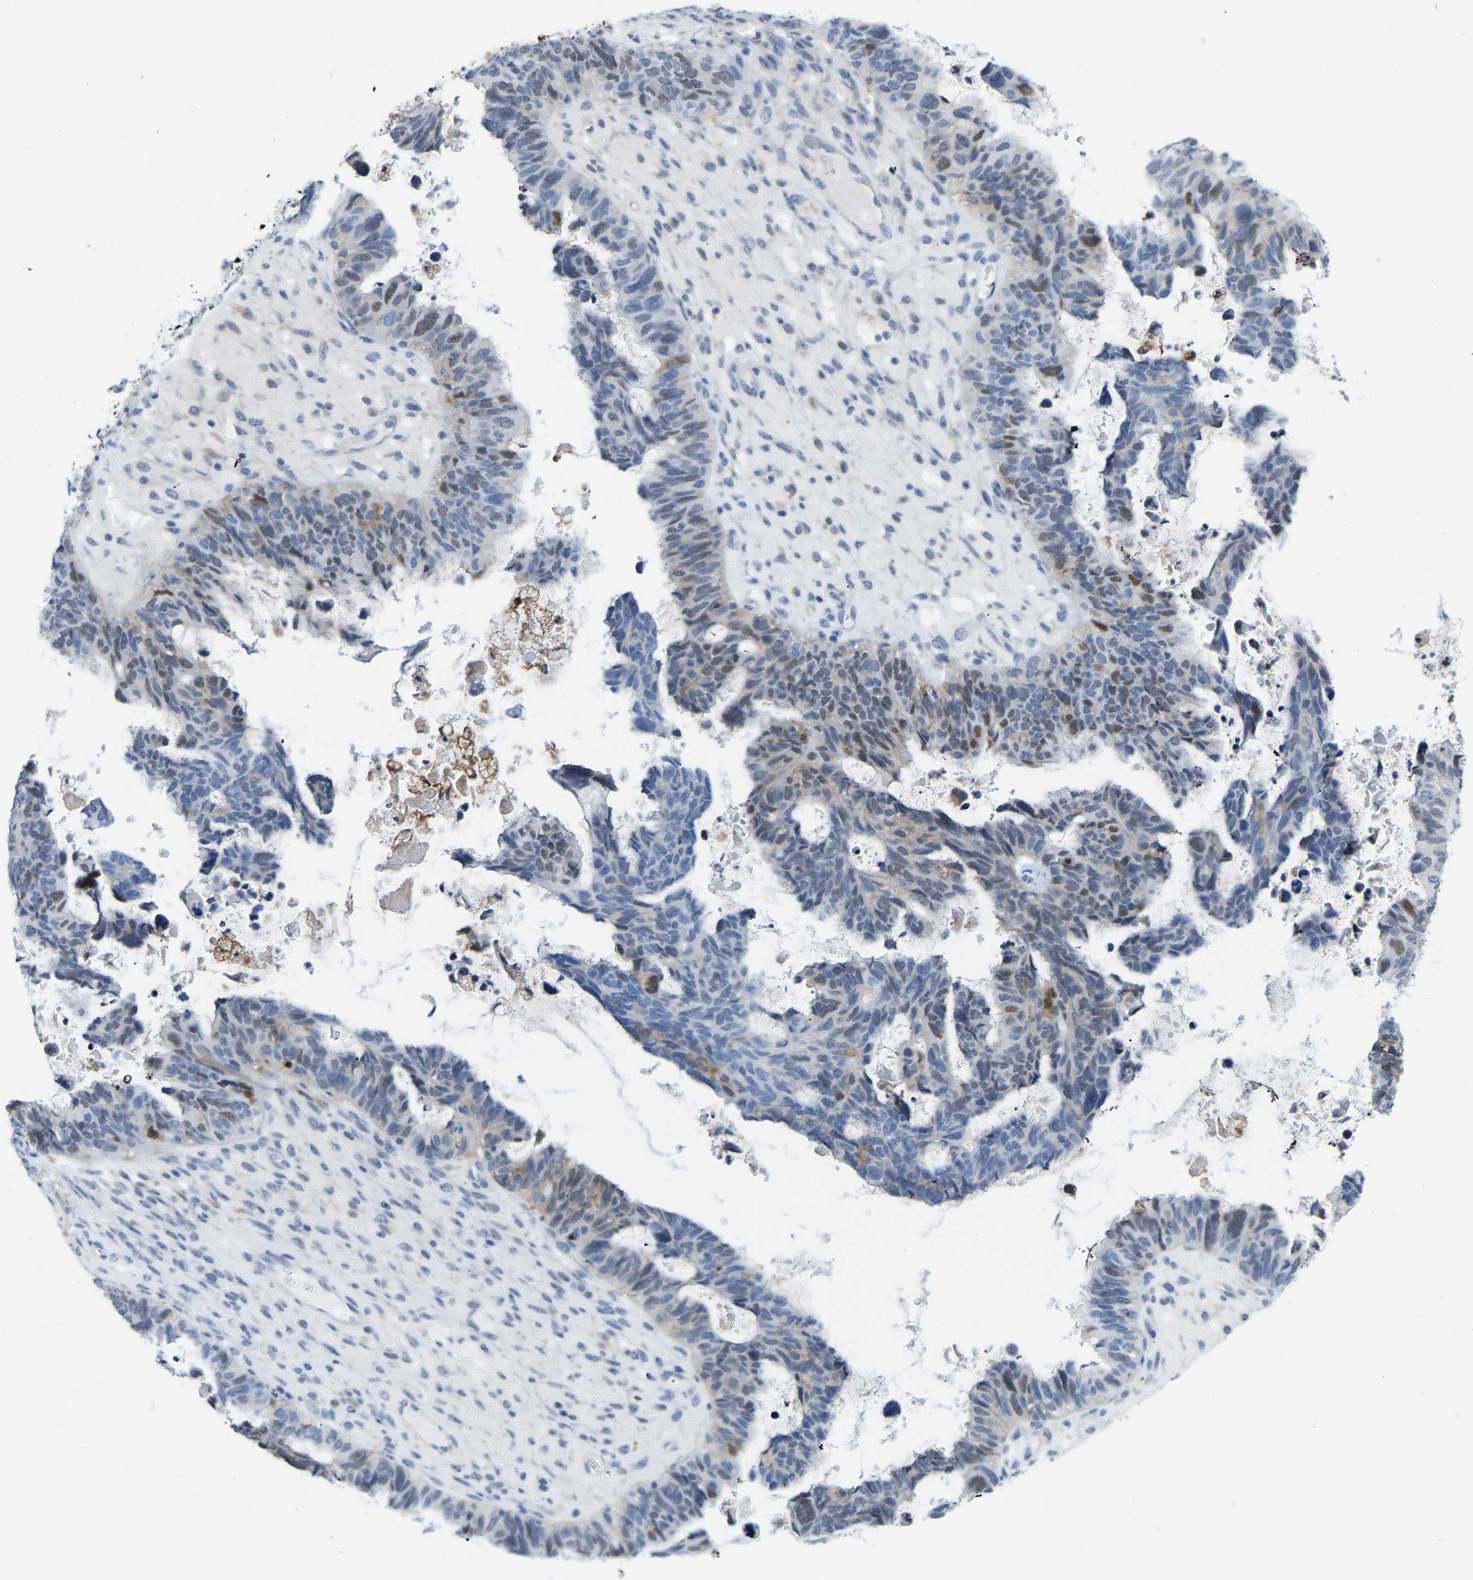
{"staining": {"intensity": "moderate", "quantity": "<25%", "location": "nuclear"}, "tissue": "ovarian cancer", "cell_type": "Tumor cells", "image_type": "cancer", "snomed": [{"axis": "morphology", "description": "Cystadenocarcinoma, serous, NOS"}, {"axis": "topography", "description": "Ovary"}], "caption": "Ovarian cancer (serous cystadenocarcinoma) stained for a protein (brown) demonstrates moderate nuclear positive positivity in about <25% of tumor cells.", "gene": "ABTB2", "patient": {"sex": "female", "age": 79}}